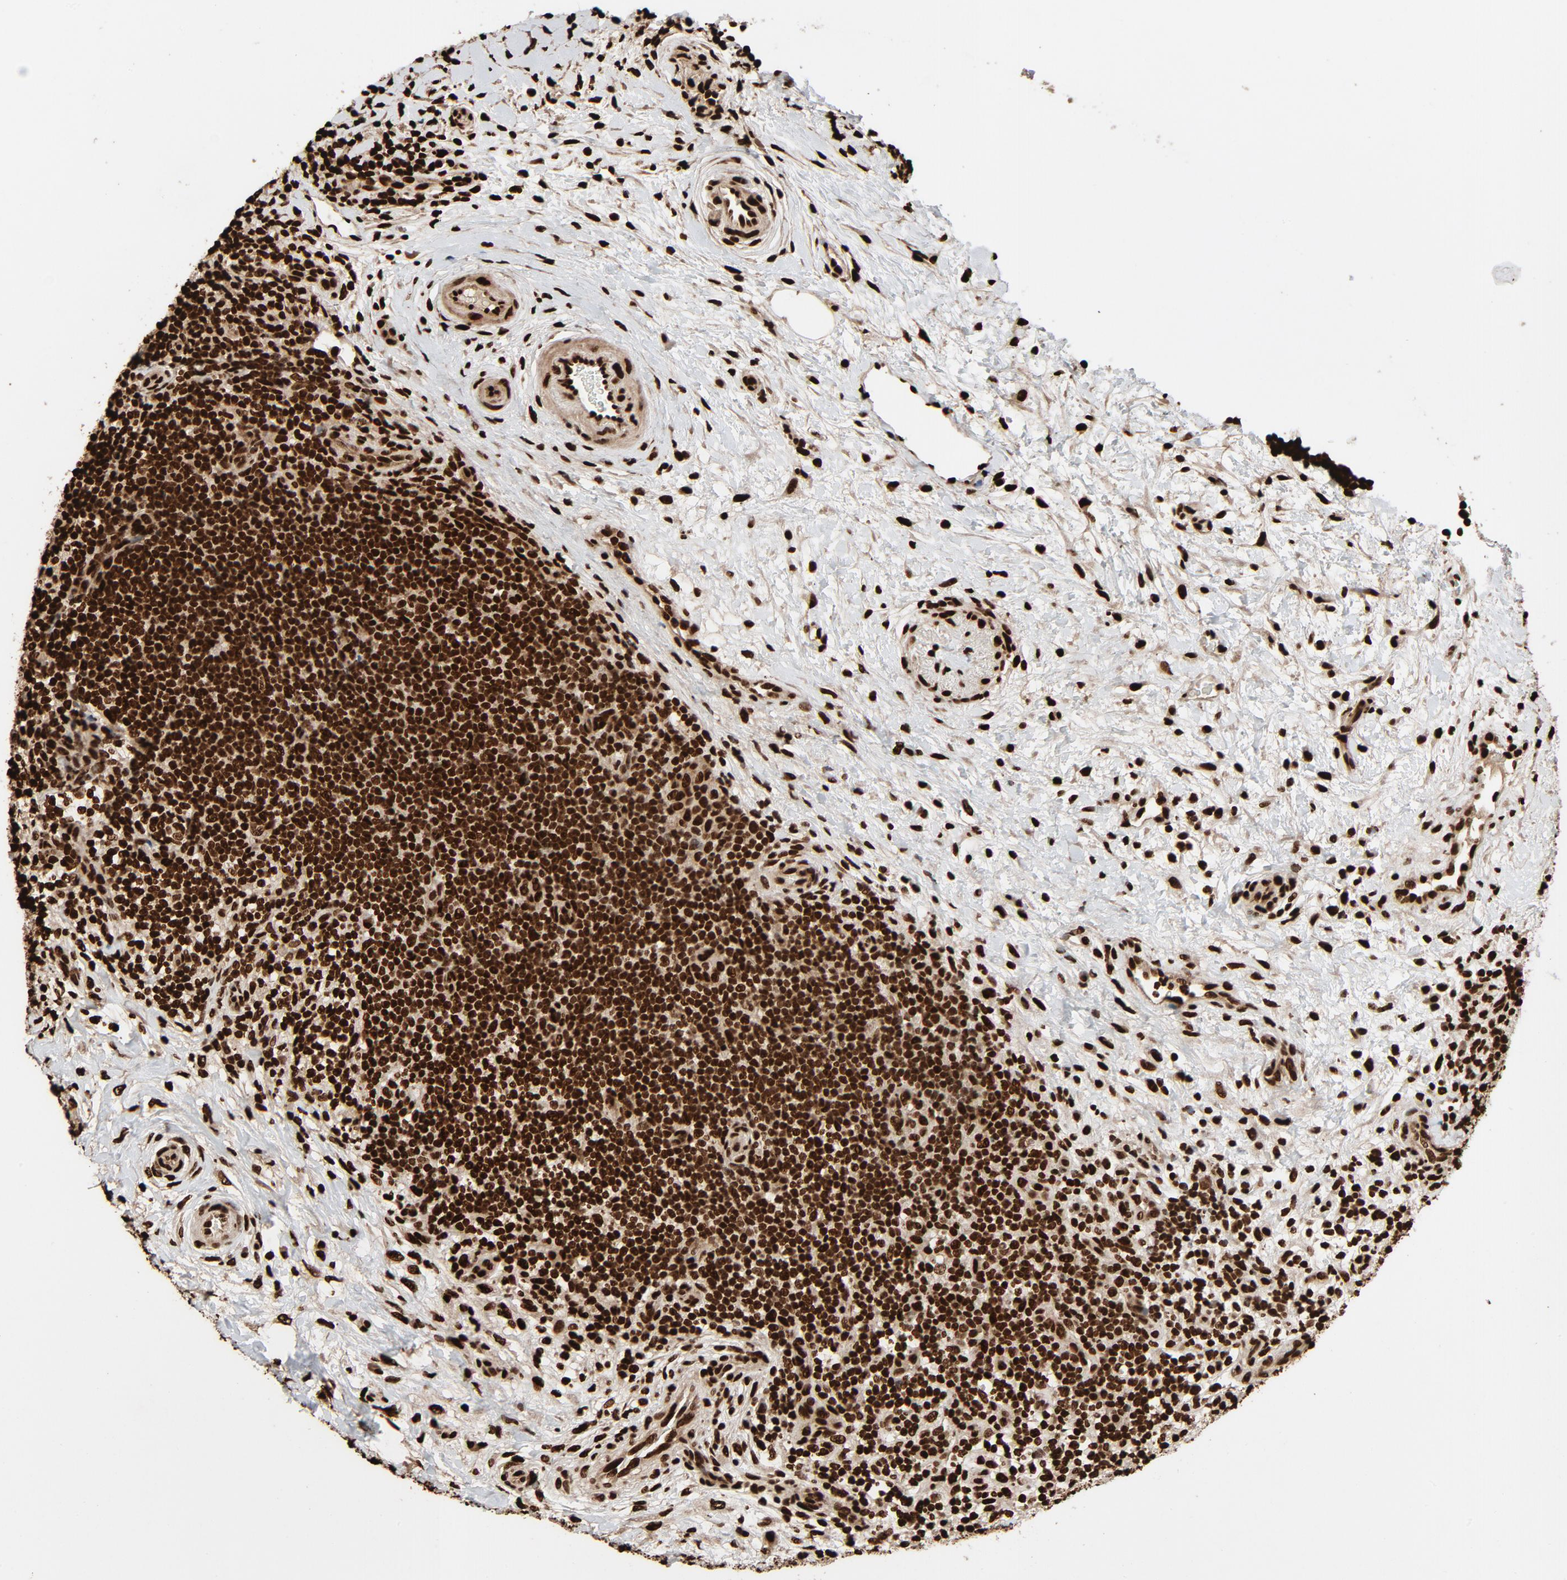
{"staining": {"intensity": "strong", "quantity": ">75%", "location": "nuclear"}, "tissue": "lymphoma", "cell_type": "Tumor cells", "image_type": "cancer", "snomed": [{"axis": "morphology", "description": "Malignant lymphoma, non-Hodgkin's type, Low grade"}, {"axis": "topography", "description": "Lymph node"}], "caption": "Protein staining of low-grade malignant lymphoma, non-Hodgkin's type tissue exhibits strong nuclear staining in approximately >75% of tumor cells.", "gene": "TP53BP1", "patient": {"sex": "female", "age": 76}}